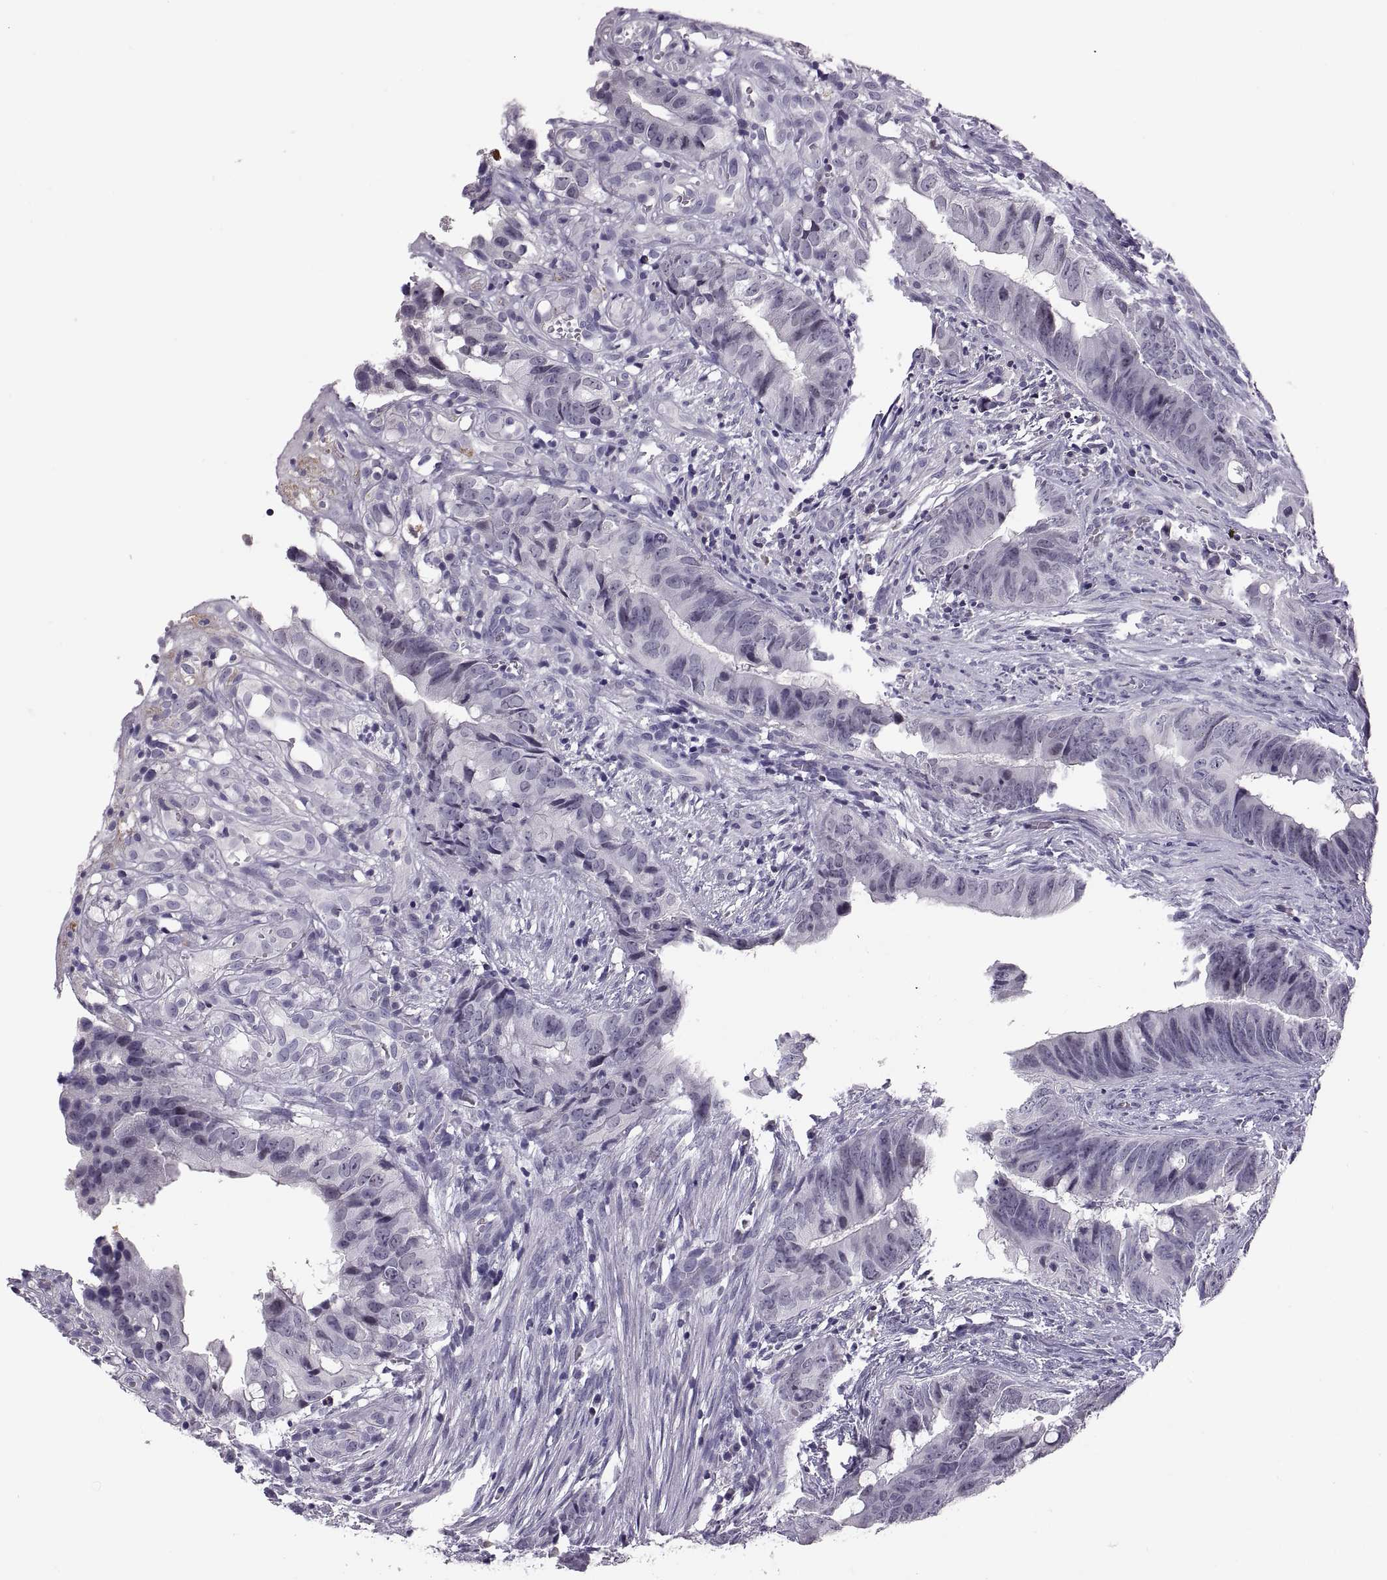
{"staining": {"intensity": "negative", "quantity": "none", "location": "none"}, "tissue": "colorectal cancer", "cell_type": "Tumor cells", "image_type": "cancer", "snomed": [{"axis": "morphology", "description": "Adenocarcinoma, NOS"}, {"axis": "topography", "description": "Colon"}], "caption": "DAB immunohistochemical staining of human colorectal cancer displays no significant expression in tumor cells.", "gene": "MAGEB18", "patient": {"sex": "female", "age": 82}}